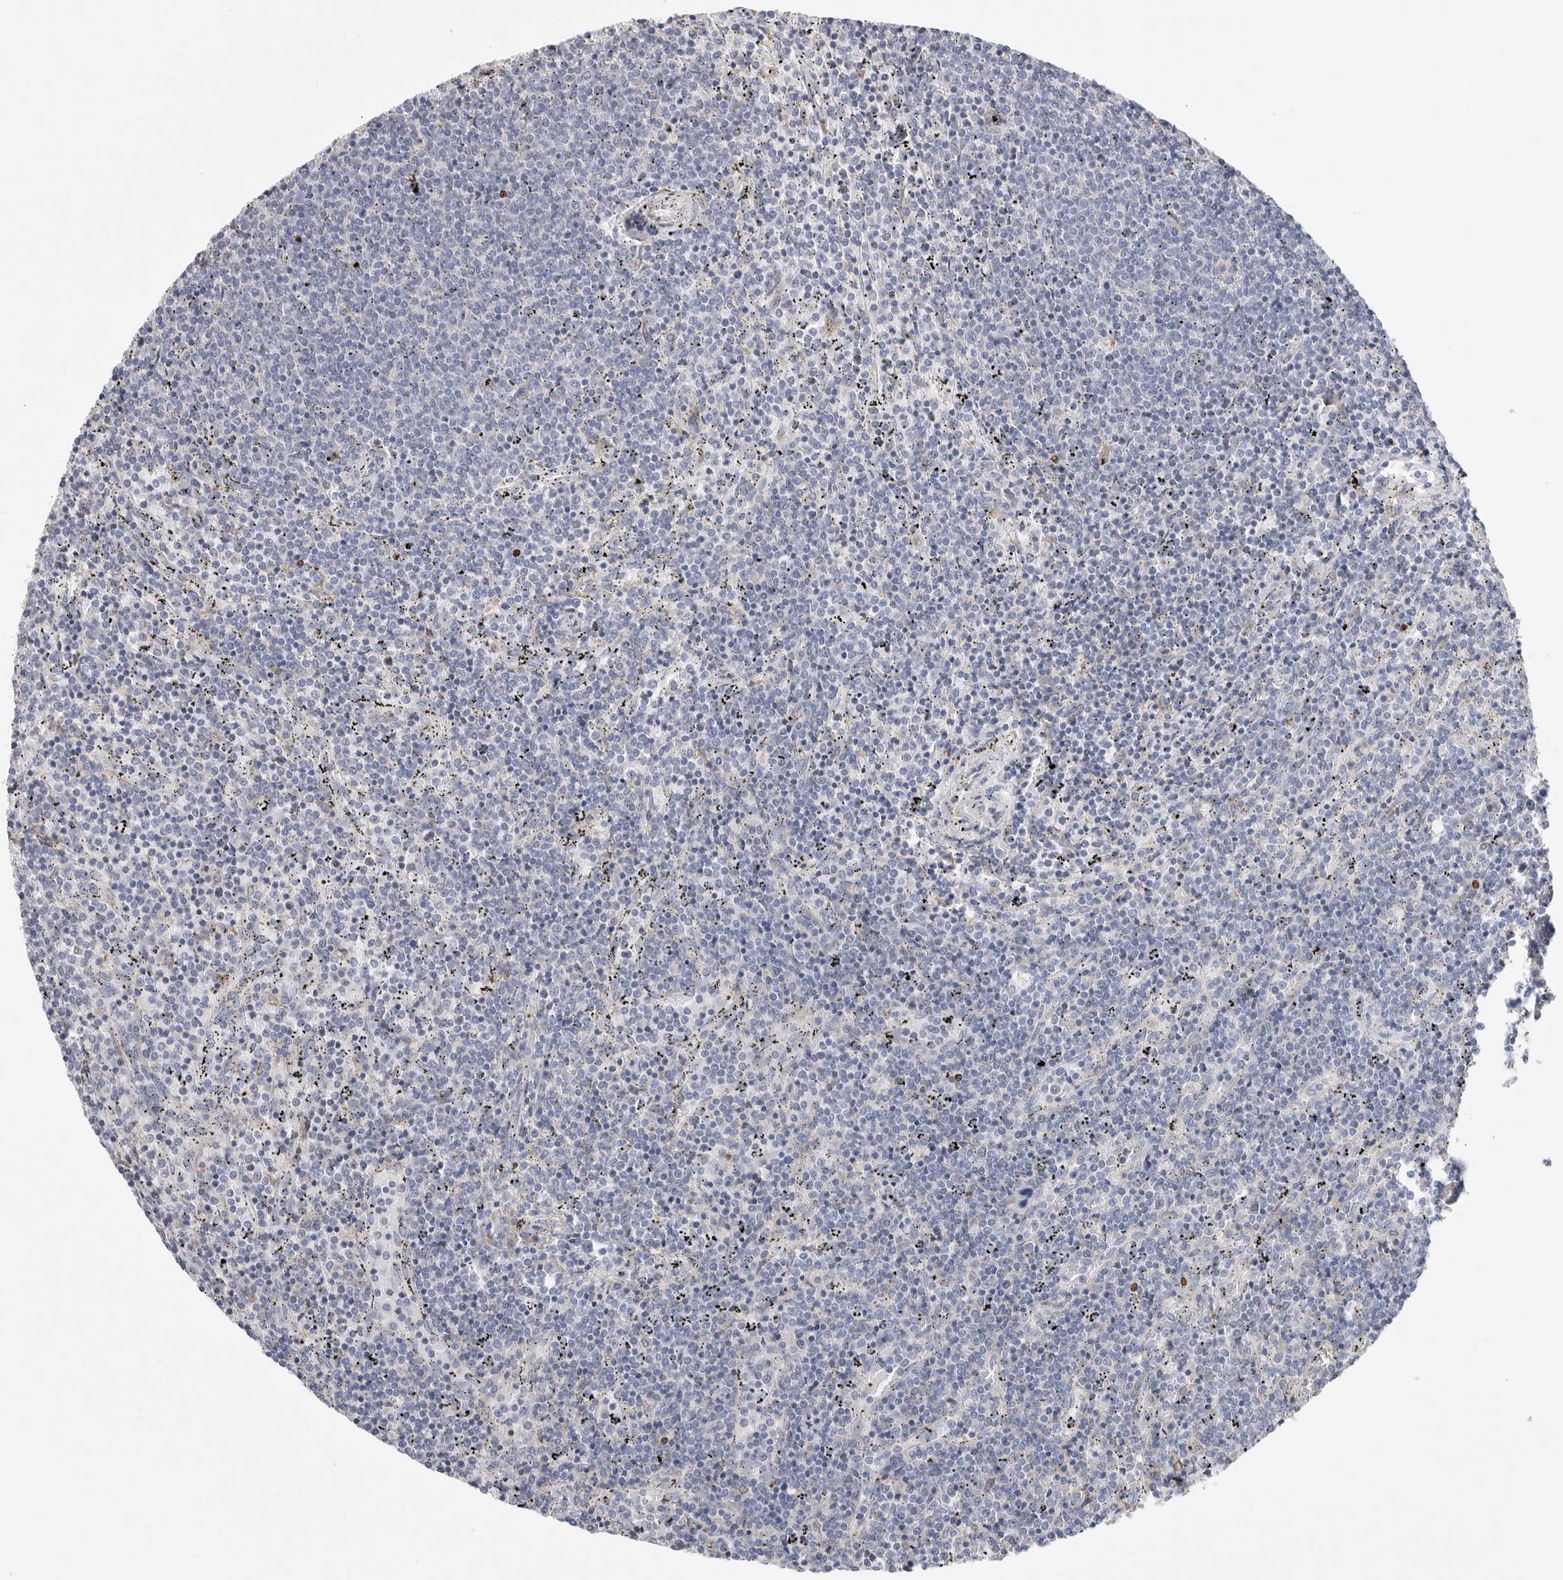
{"staining": {"intensity": "negative", "quantity": "none", "location": "none"}, "tissue": "lymphoma", "cell_type": "Tumor cells", "image_type": "cancer", "snomed": [{"axis": "morphology", "description": "Malignant lymphoma, non-Hodgkin's type, Low grade"}, {"axis": "topography", "description": "Spleen"}], "caption": "Human low-grade malignant lymphoma, non-Hodgkin's type stained for a protein using IHC displays no expression in tumor cells.", "gene": "CAMK2B", "patient": {"sex": "female", "age": 50}}